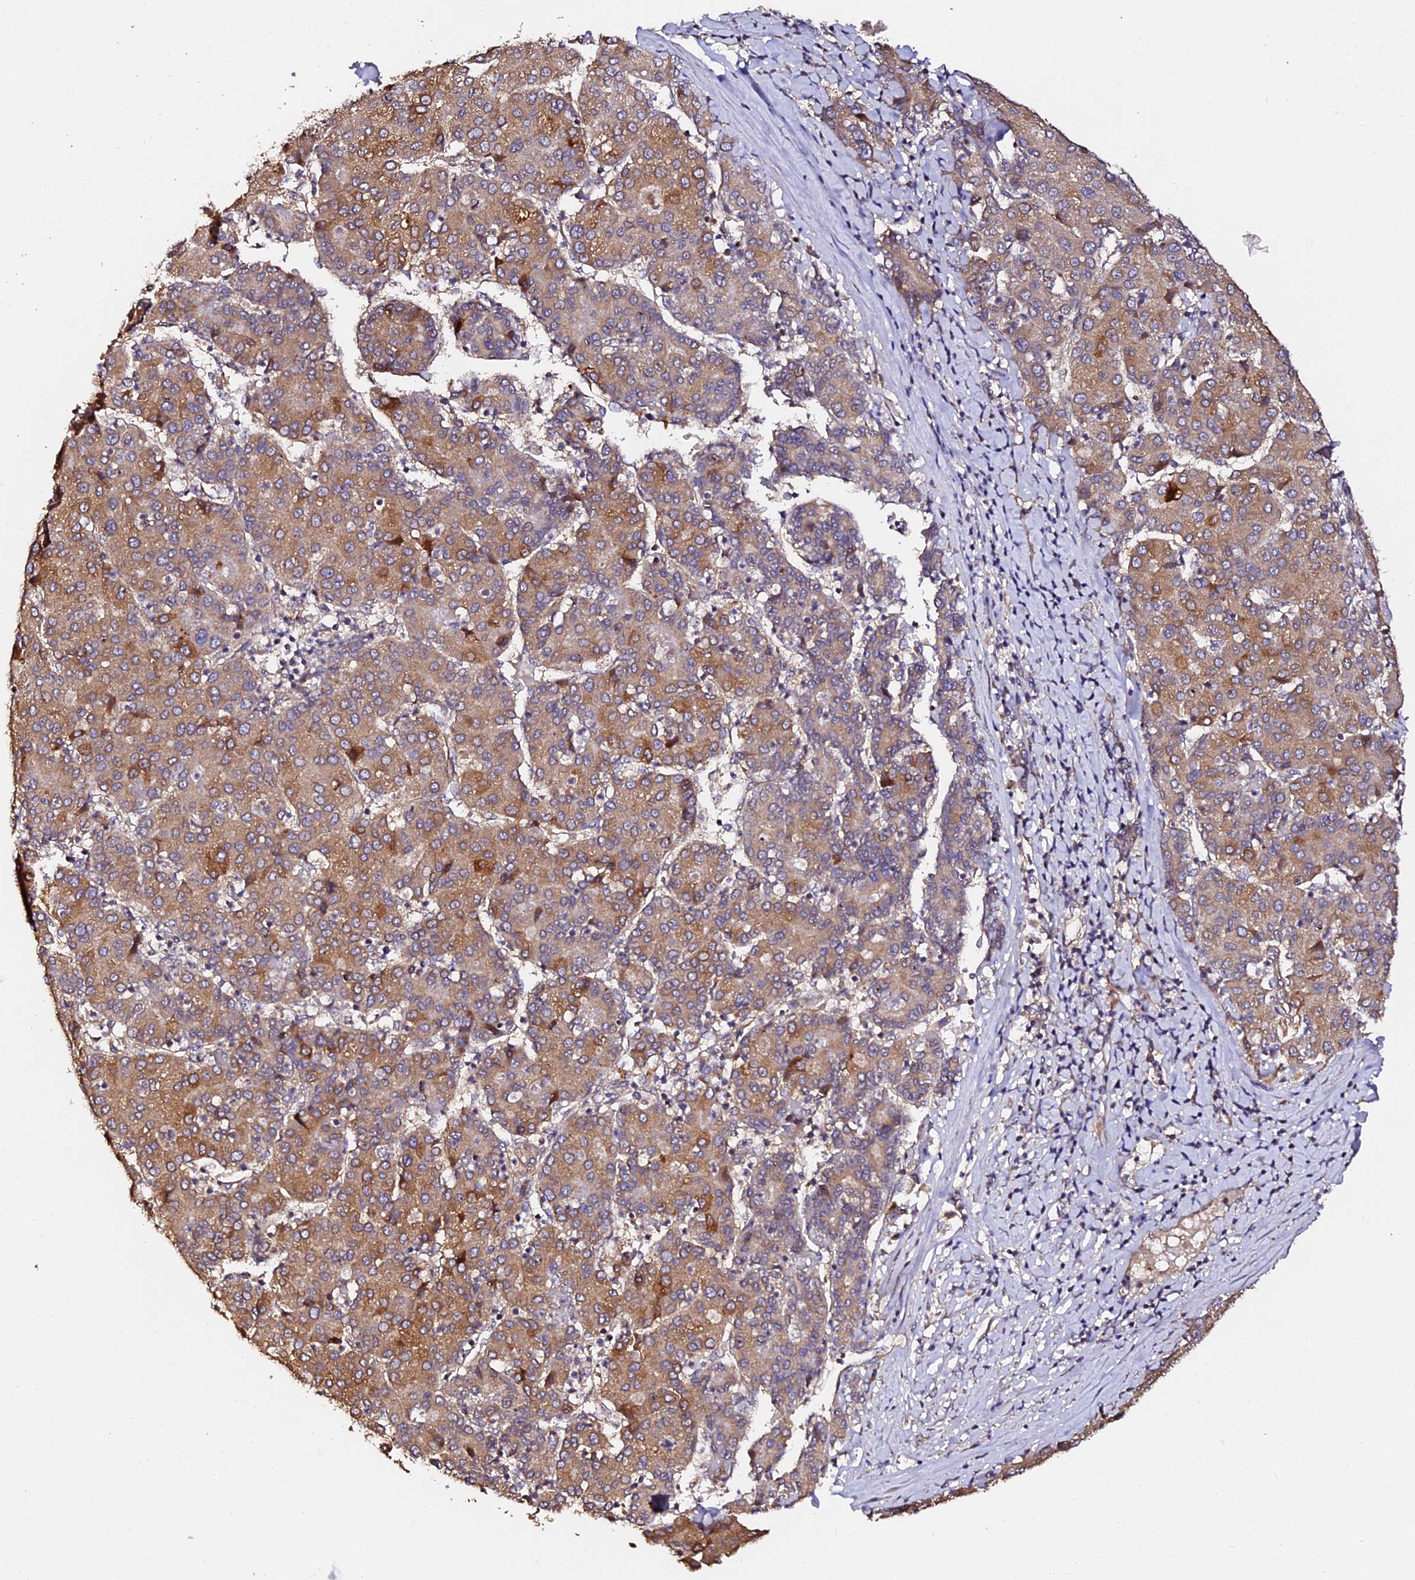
{"staining": {"intensity": "moderate", "quantity": ">75%", "location": "cytoplasmic/membranous"}, "tissue": "liver cancer", "cell_type": "Tumor cells", "image_type": "cancer", "snomed": [{"axis": "morphology", "description": "Carcinoma, Hepatocellular, NOS"}, {"axis": "topography", "description": "Liver"}], "caption": "Immunohistochemical staining of human liver cancer (hepatocellular carcinoma) demonstrates moderate cytoplasmic/membranous protein positivity in approximately >75% of tumor cells.", "gene": "TDO2", "patient": {"sex": "male", "age": 65}}